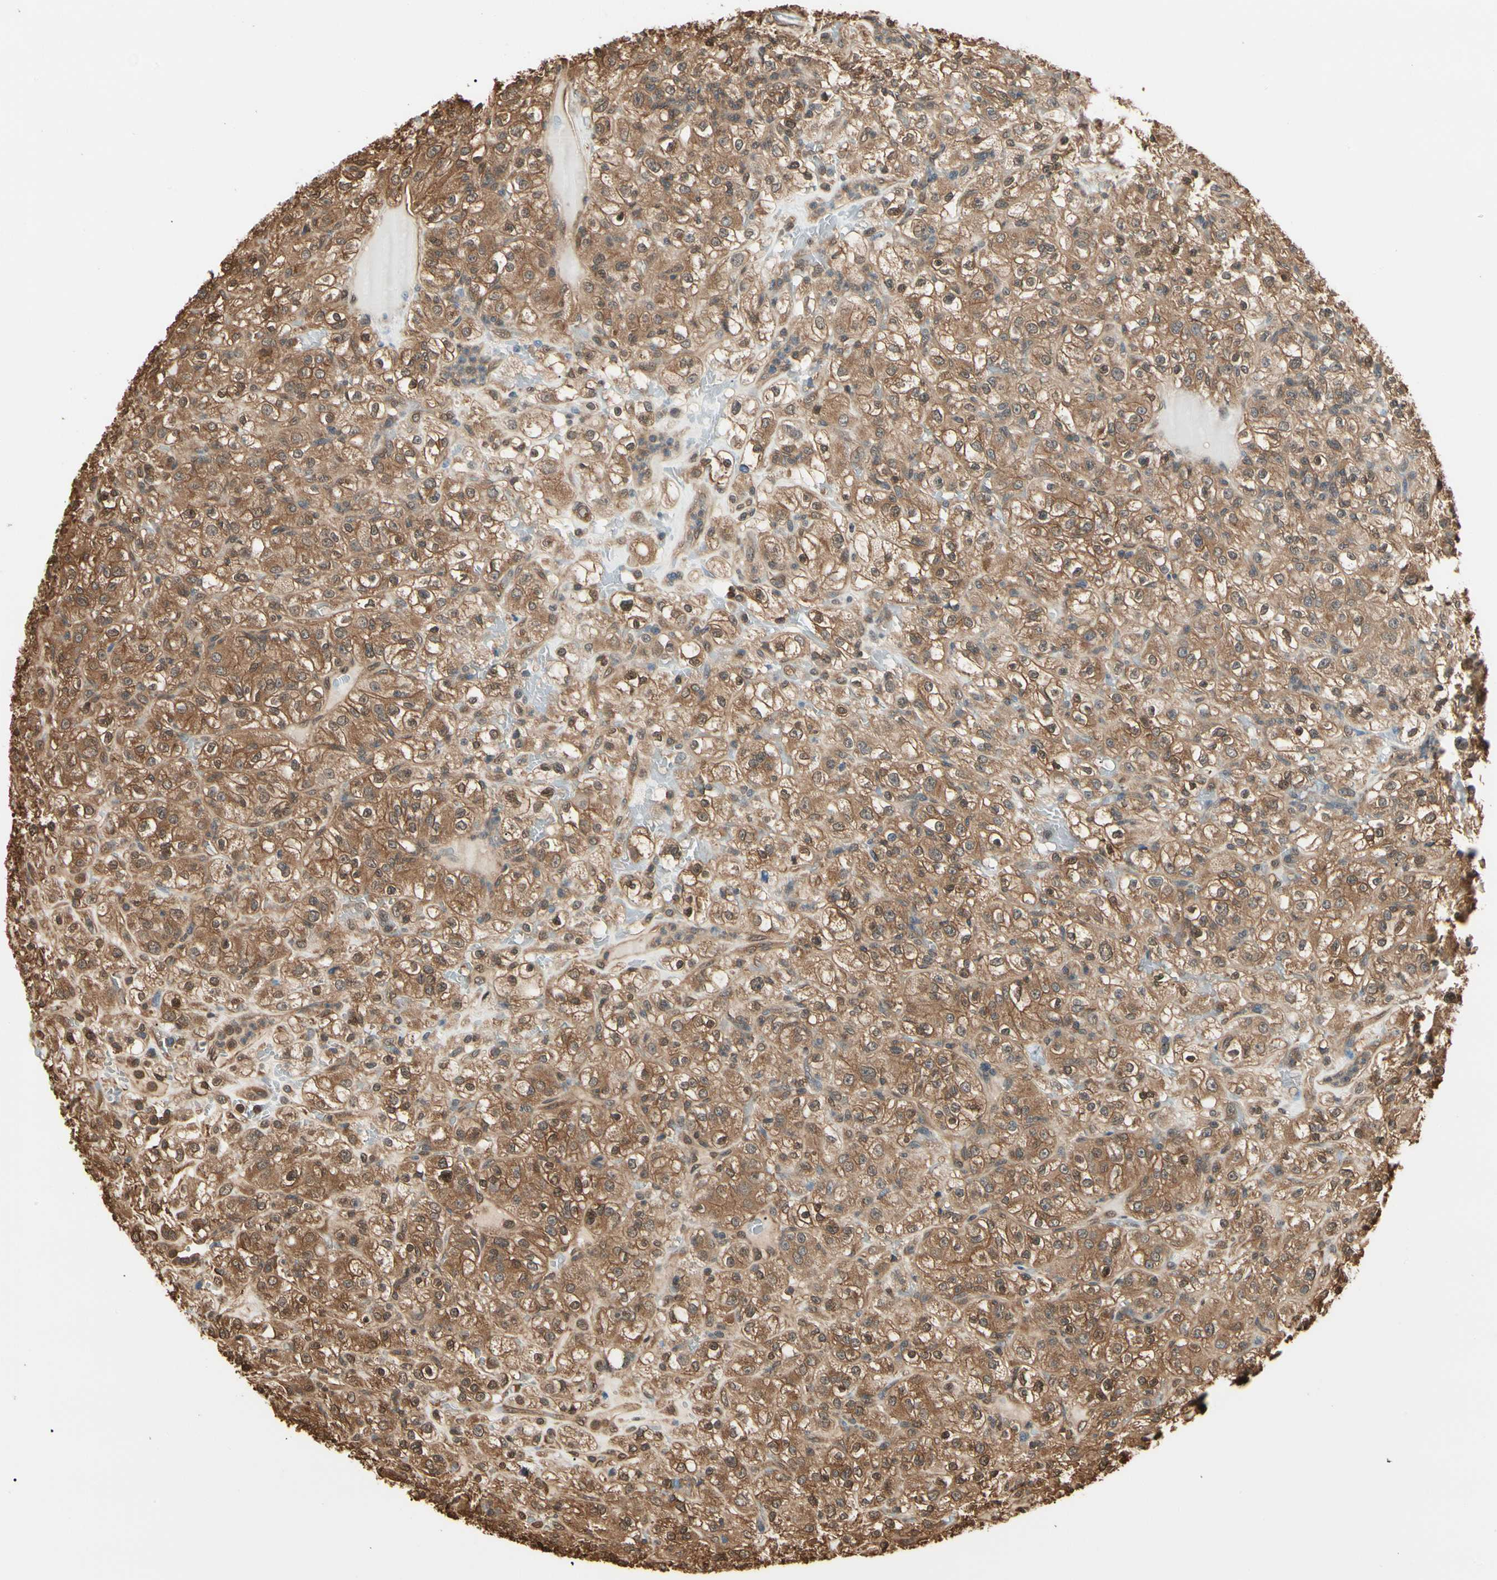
{"staining": {"intensity": "moderate", "quantity": ">75%", "location": "cytoplasmic/membranous"}, "tissue": "renal cancer", "cell_type": "Tumor cells", "image_type": "cancer", "snomed": [{"axis": "morphology", "description": "Normal tissue, NOS"}, {"axis": "morphology", "description": "Adenocarcinoma, NOS"}, {"axis": "topography", "description": "Kidney"}], "caption": "Immunohistochemistry (IHC) (DAB) staining of human adenocarcinoma (renal) shows moderate cytoplasmic/membranous protein expression in about >75% of tumor cells.", "gene": "YWHAE", "patient": {"sex": "female", "age": 72}}